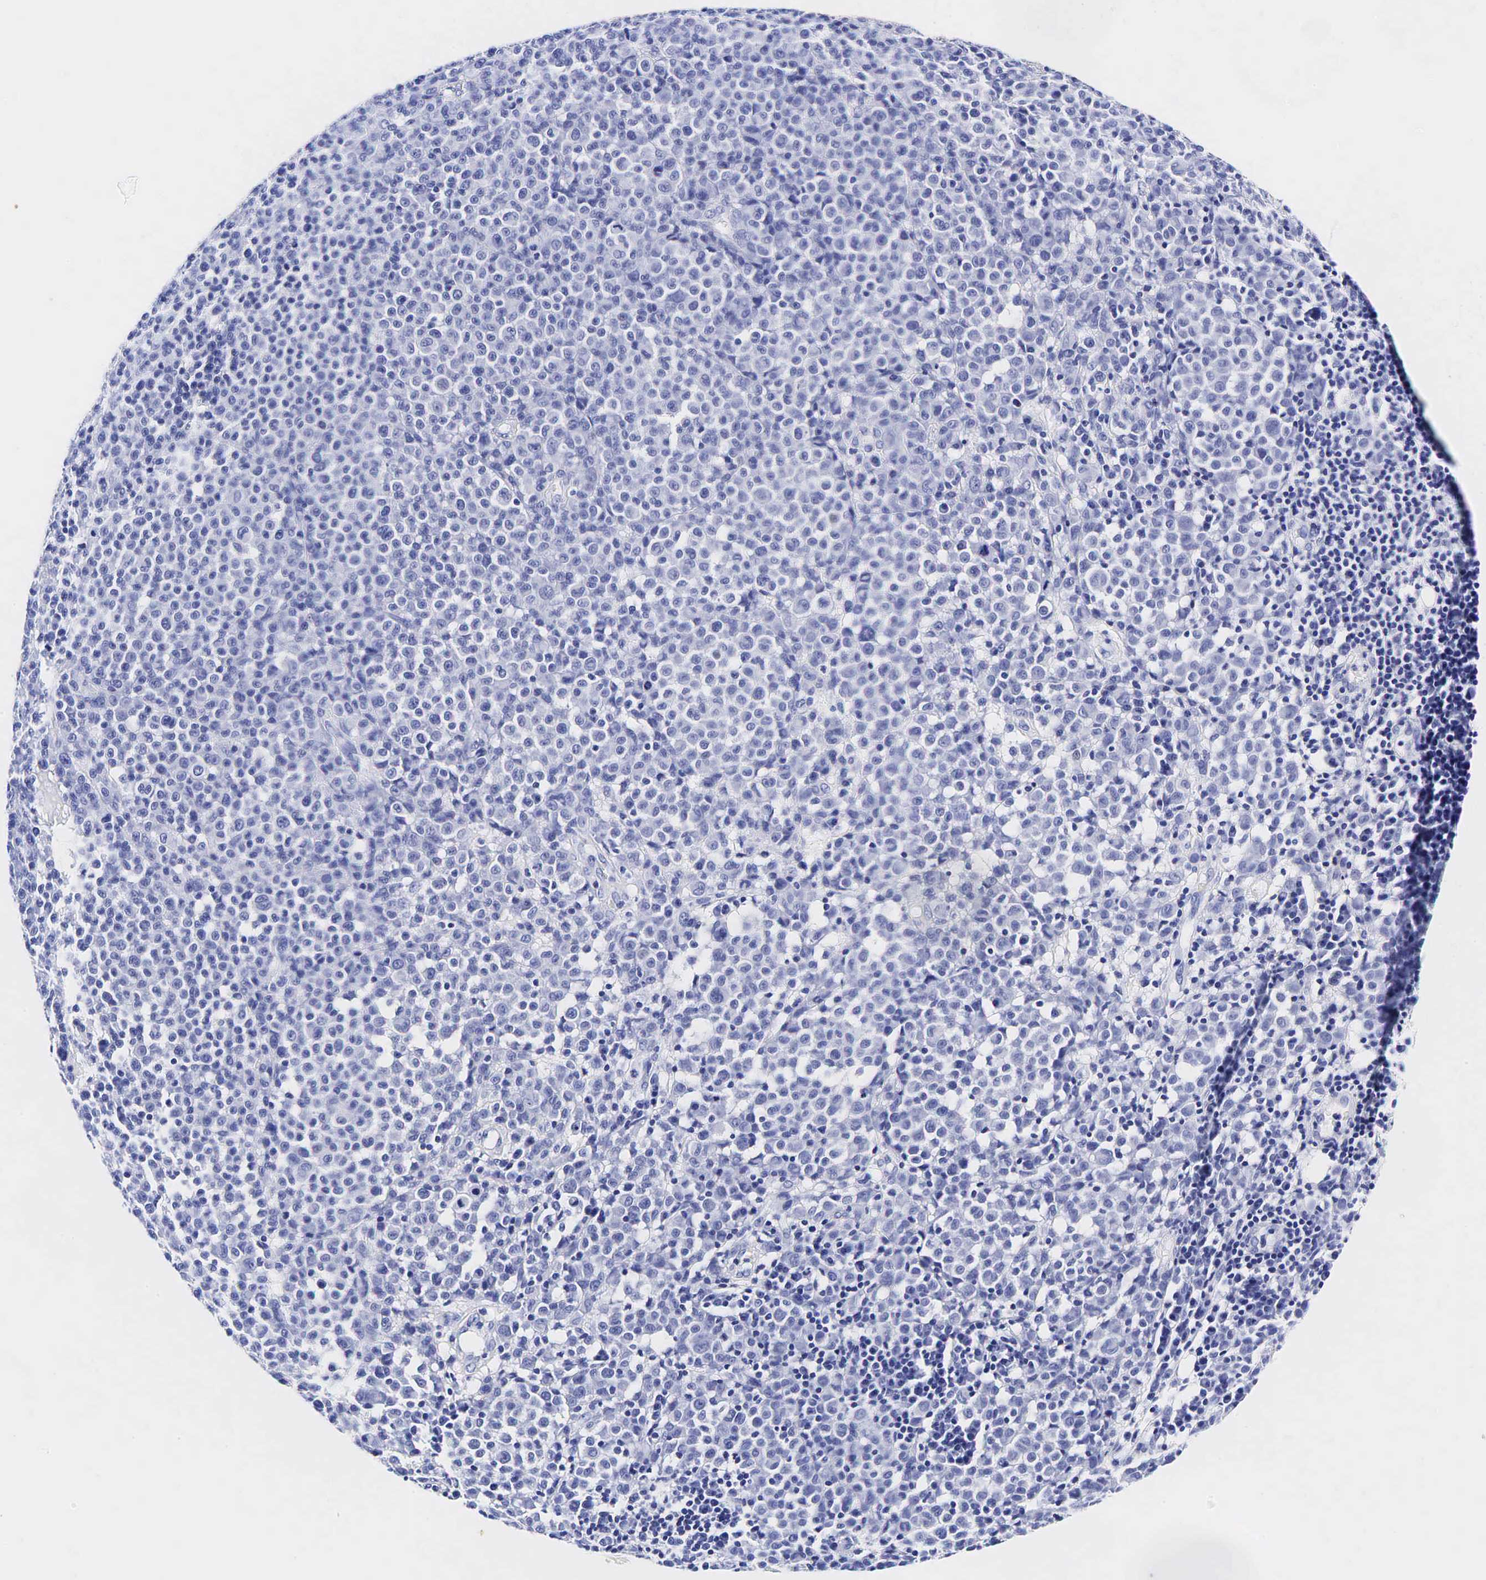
{"staining": {"intensity": "negative", "quantity": "none", "location": "none"}, "tissue": "melanoma", "cell_type": "Tumor cells", "image_type": "cancer", "snomed": [{"axis": "morphology", "description": "Malignant melanoma, Metastatic site"}, {"axis": "topography", "description": "Skin"}], "caption": "An IHC micrograph of melanoma is shown. There is no staining in tumor cells of melanoma.", "gene": "GCG", "patient": {"sex": "male", "age": 32}}